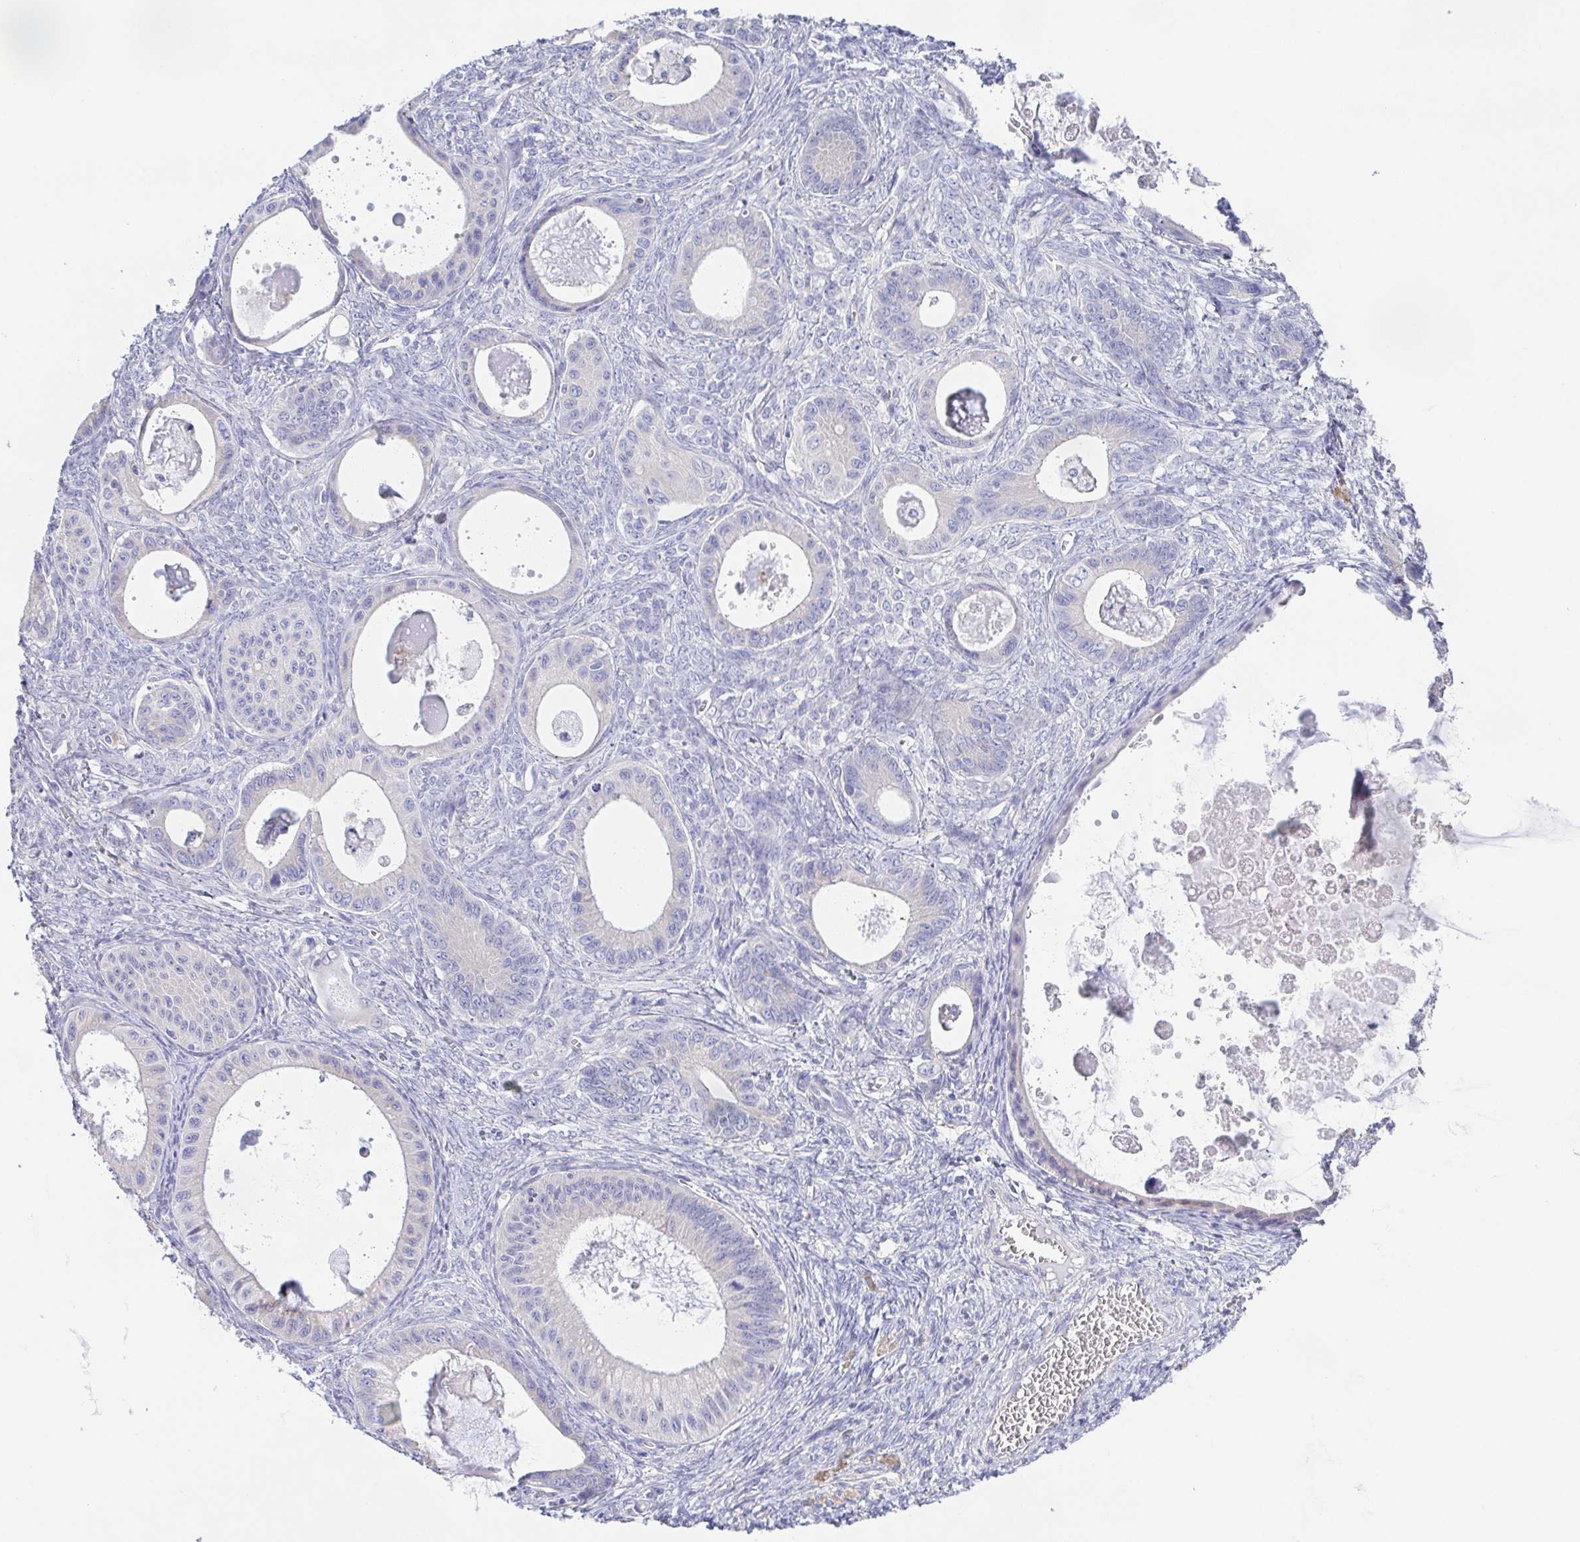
{"staining": {"intensity": "negative", "quantity": "none", "location": "none"}, "tissue": "ovarian cancer", "cell_type": "Tumor cells", "image_type": "cancer", "snomed": [{"axis": "morphology", "description": "Cystadenocarcinoma, mucinous, NOS"}, {"axis": "topography", "description": "Ovary"}], "caption": "IHC image of human ovarian mucinous cystadenocarcinoma stained for a protein (brown), which shows no positivity in tumor cells. (IHC, brightfield microscopy, high magnification).", "gene": "PKDREJ", "patient": {"sex": "female", "age": 64}}